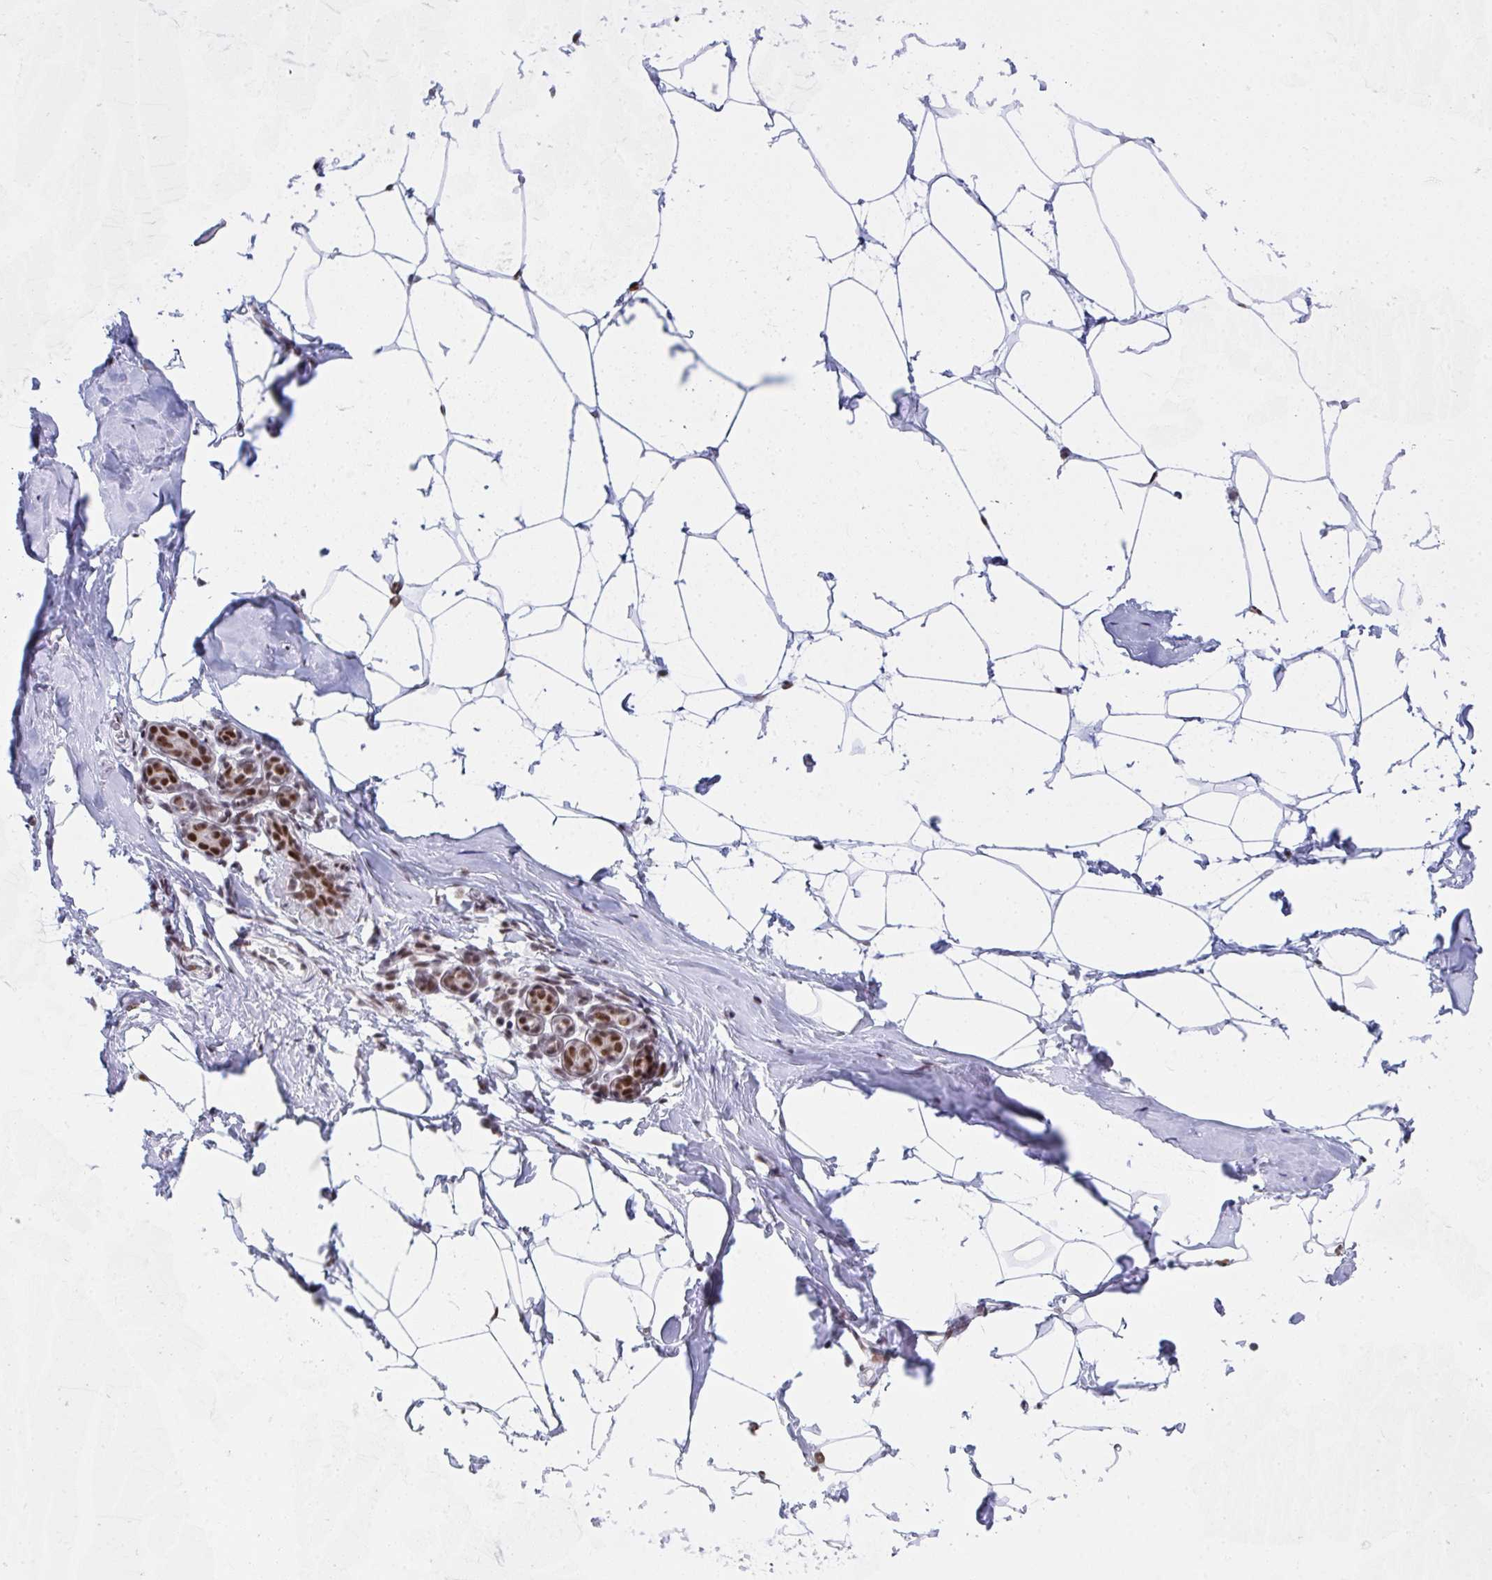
{"staining": {"intensity": "moderate", "quantity": ">75%", "location": "nuclear"}, "tissue": "breast", "cell_type": "Adipocytes", "image_type": "normal", "snomed": [{"axis": "morphology", "description": "Normal tissue, NOS"}, {"axis": "topography", "description": "Breast"}], "caption": "A histopathology image of human breast stained for a protein exhibits moderate nuclear brown staining in adipocytes.", "gene": "SNRNP70", "patient": {"sex": "female", "age": 32}}